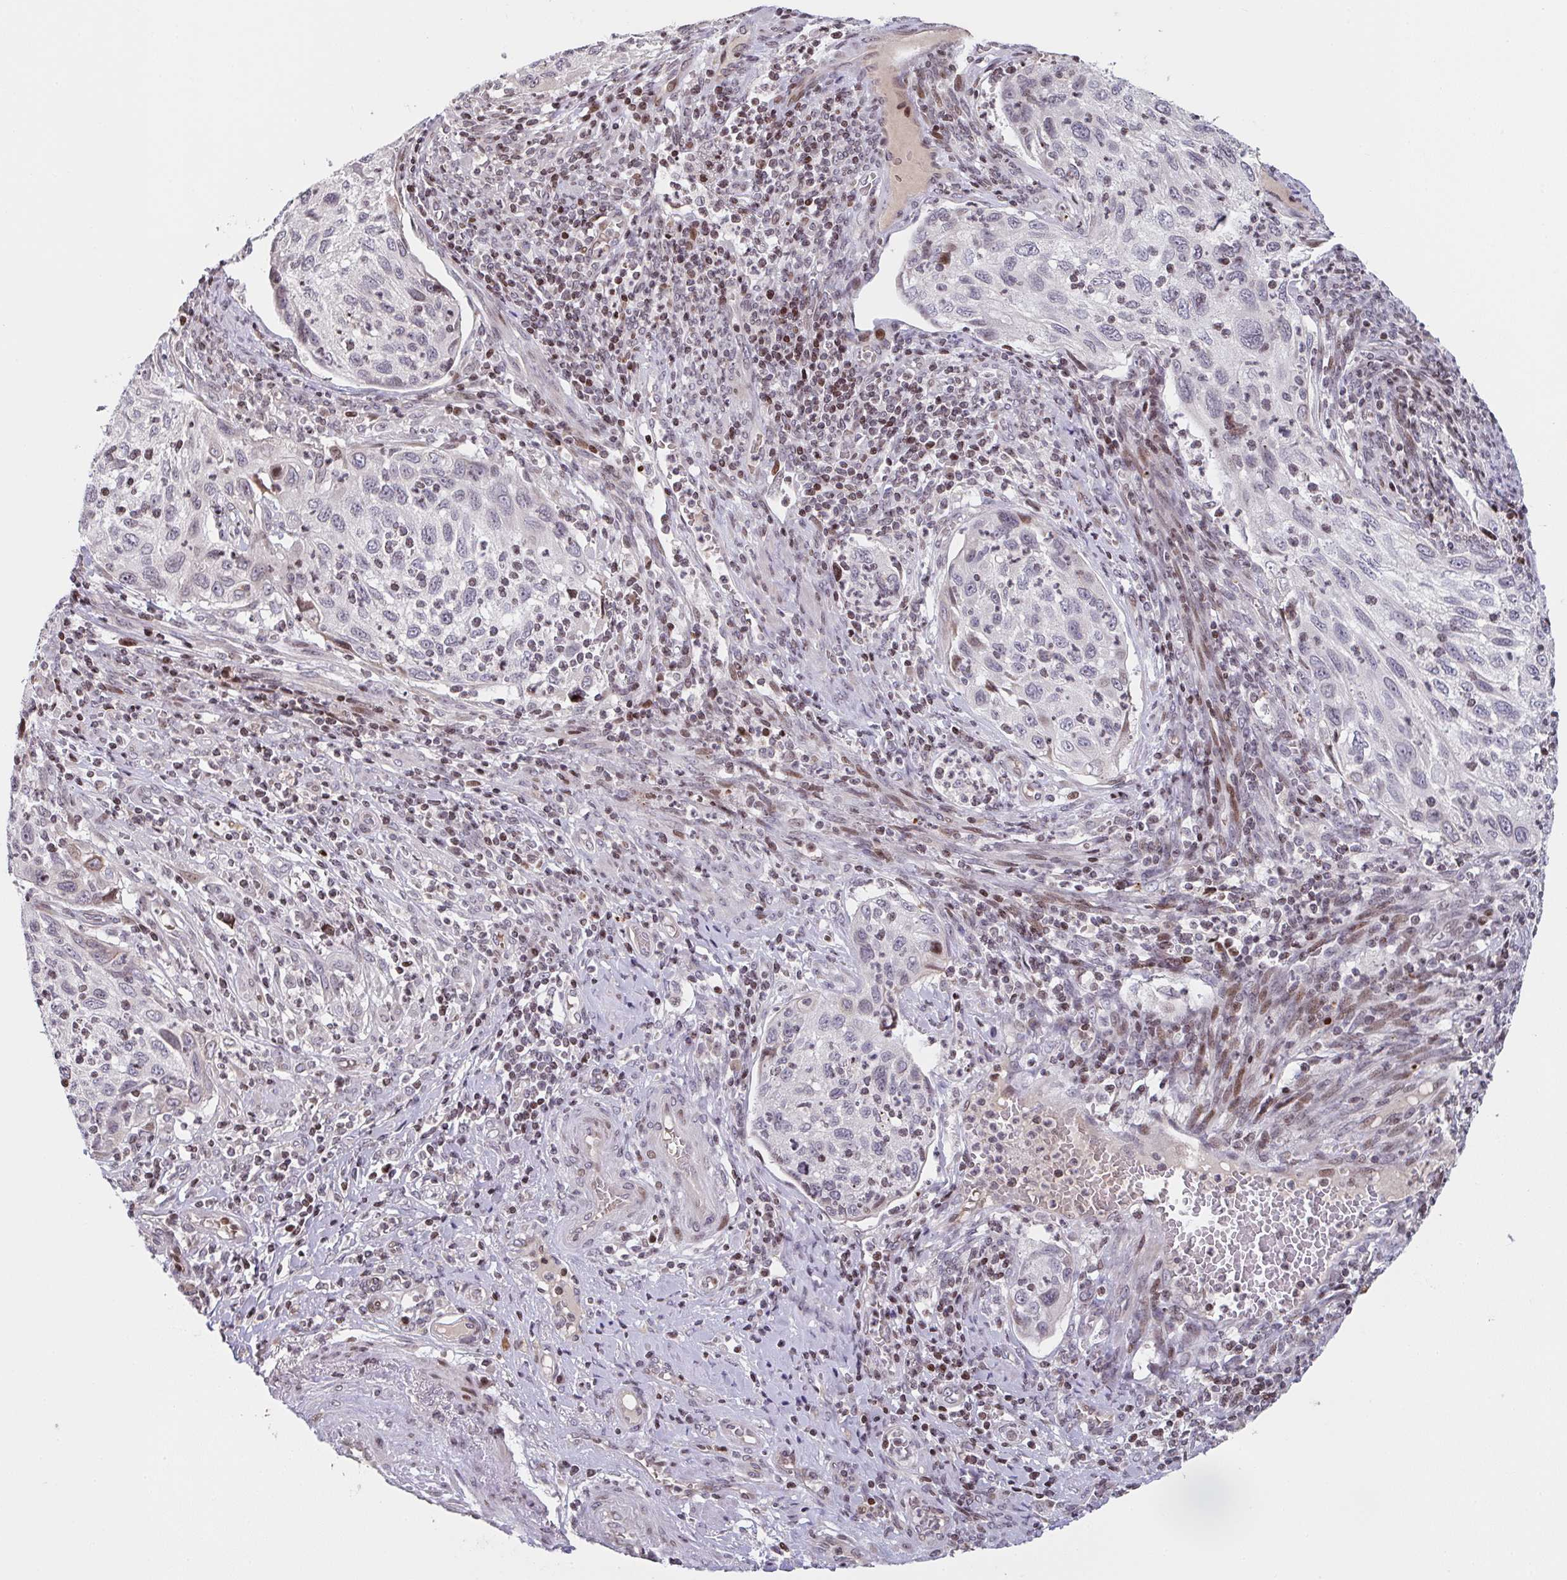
{"staining": {"intensity": "moderate", "quantity": "<25%", "location": "nuclear"}, "tissue": "cervical cancer", "cell_type": "Tumor cells", "image_type": "cancer", "snomed": [{"axis": "morphology", "description": "Squamous cell carcinoma, NOS"}, {"axis": "topography", "description": "Cervix"}], "caption": "Moderate nuclear positivity is appreciated in approximately <25% of tumor cells in squamous cell carcinoma (cervical).", "gene": "PCDHB8", "patient": {"sex": "female", "age": 70}}